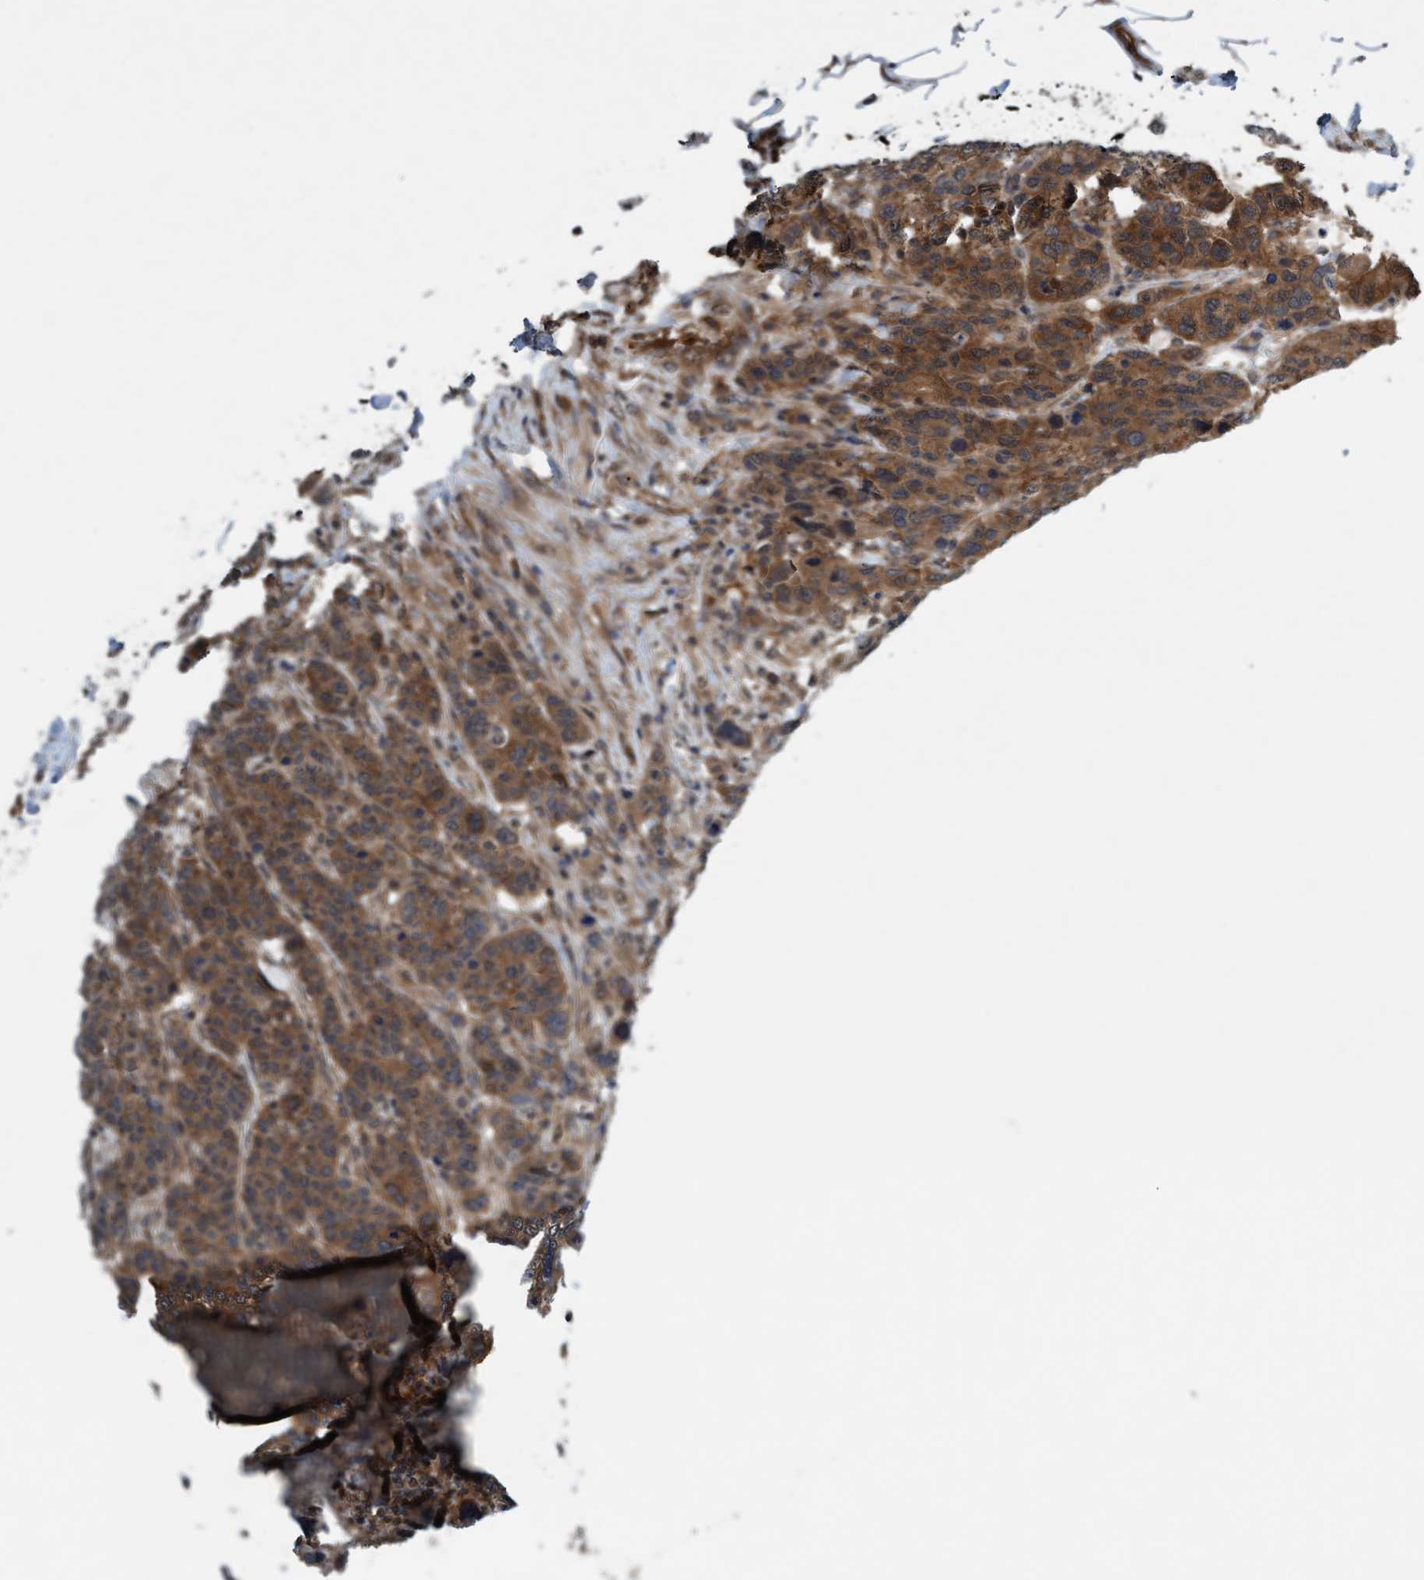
{"staining": {"intensity": "moderate", "quantity": ">75%", "location": "cytoplasmic/membranous"}, "tissue": "breast cancer", "cell_type": "Tumor cells", "image_type": "cancer", "snomed": [{"axis": "morphology", "description": "Duct carcinoma"}, {"axis": "topography", "description": "Breast"}], "caption": "Brown immunohistochemical staining in breast cancer (invasive ductal carcinoma) demonstrates moderate cytoplasmic/membranous positivity in approximately >75% of tumor cells.", "gene": "TRIM65", "patient": {"sex": "female", "age": 37}}